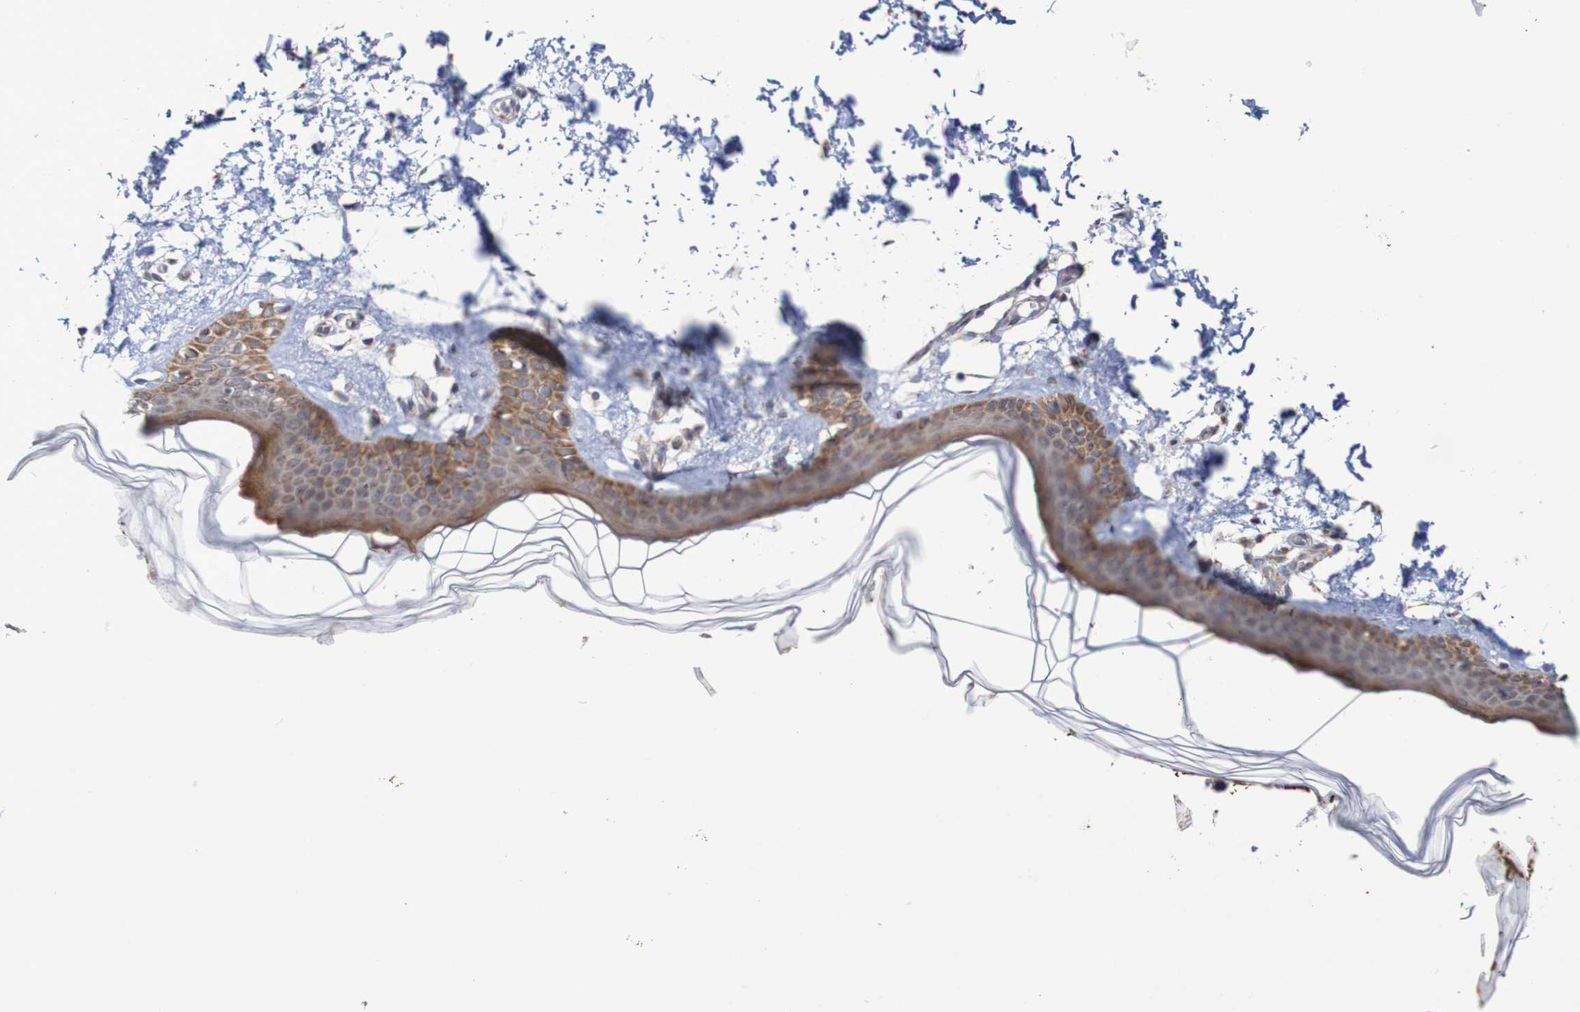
{"staining": {"intensity": "weak", "quantity": "25%-75%", "location": "cytoplasmic/membranous"}, "tissue": "skin", "cell_type": "Fibroblasts", "image_type": "normal", "snomed": [{"axis": "morphology", "description": "Normal tissue, NOS"}, {"axis": "topography", "description": "Skin"}], "caption": "IHC (DAB) staining of benign human skin exhibits weak cytoplasmic/membranous protein positivity in approximately 25%-75% of fibroblasts. (DAB (3,3'-diaminobenzidine) IHC with brightfield microscopy, high magnification).", "gene": "DVL1", "patient": {"sex": "male", "age": 53}}